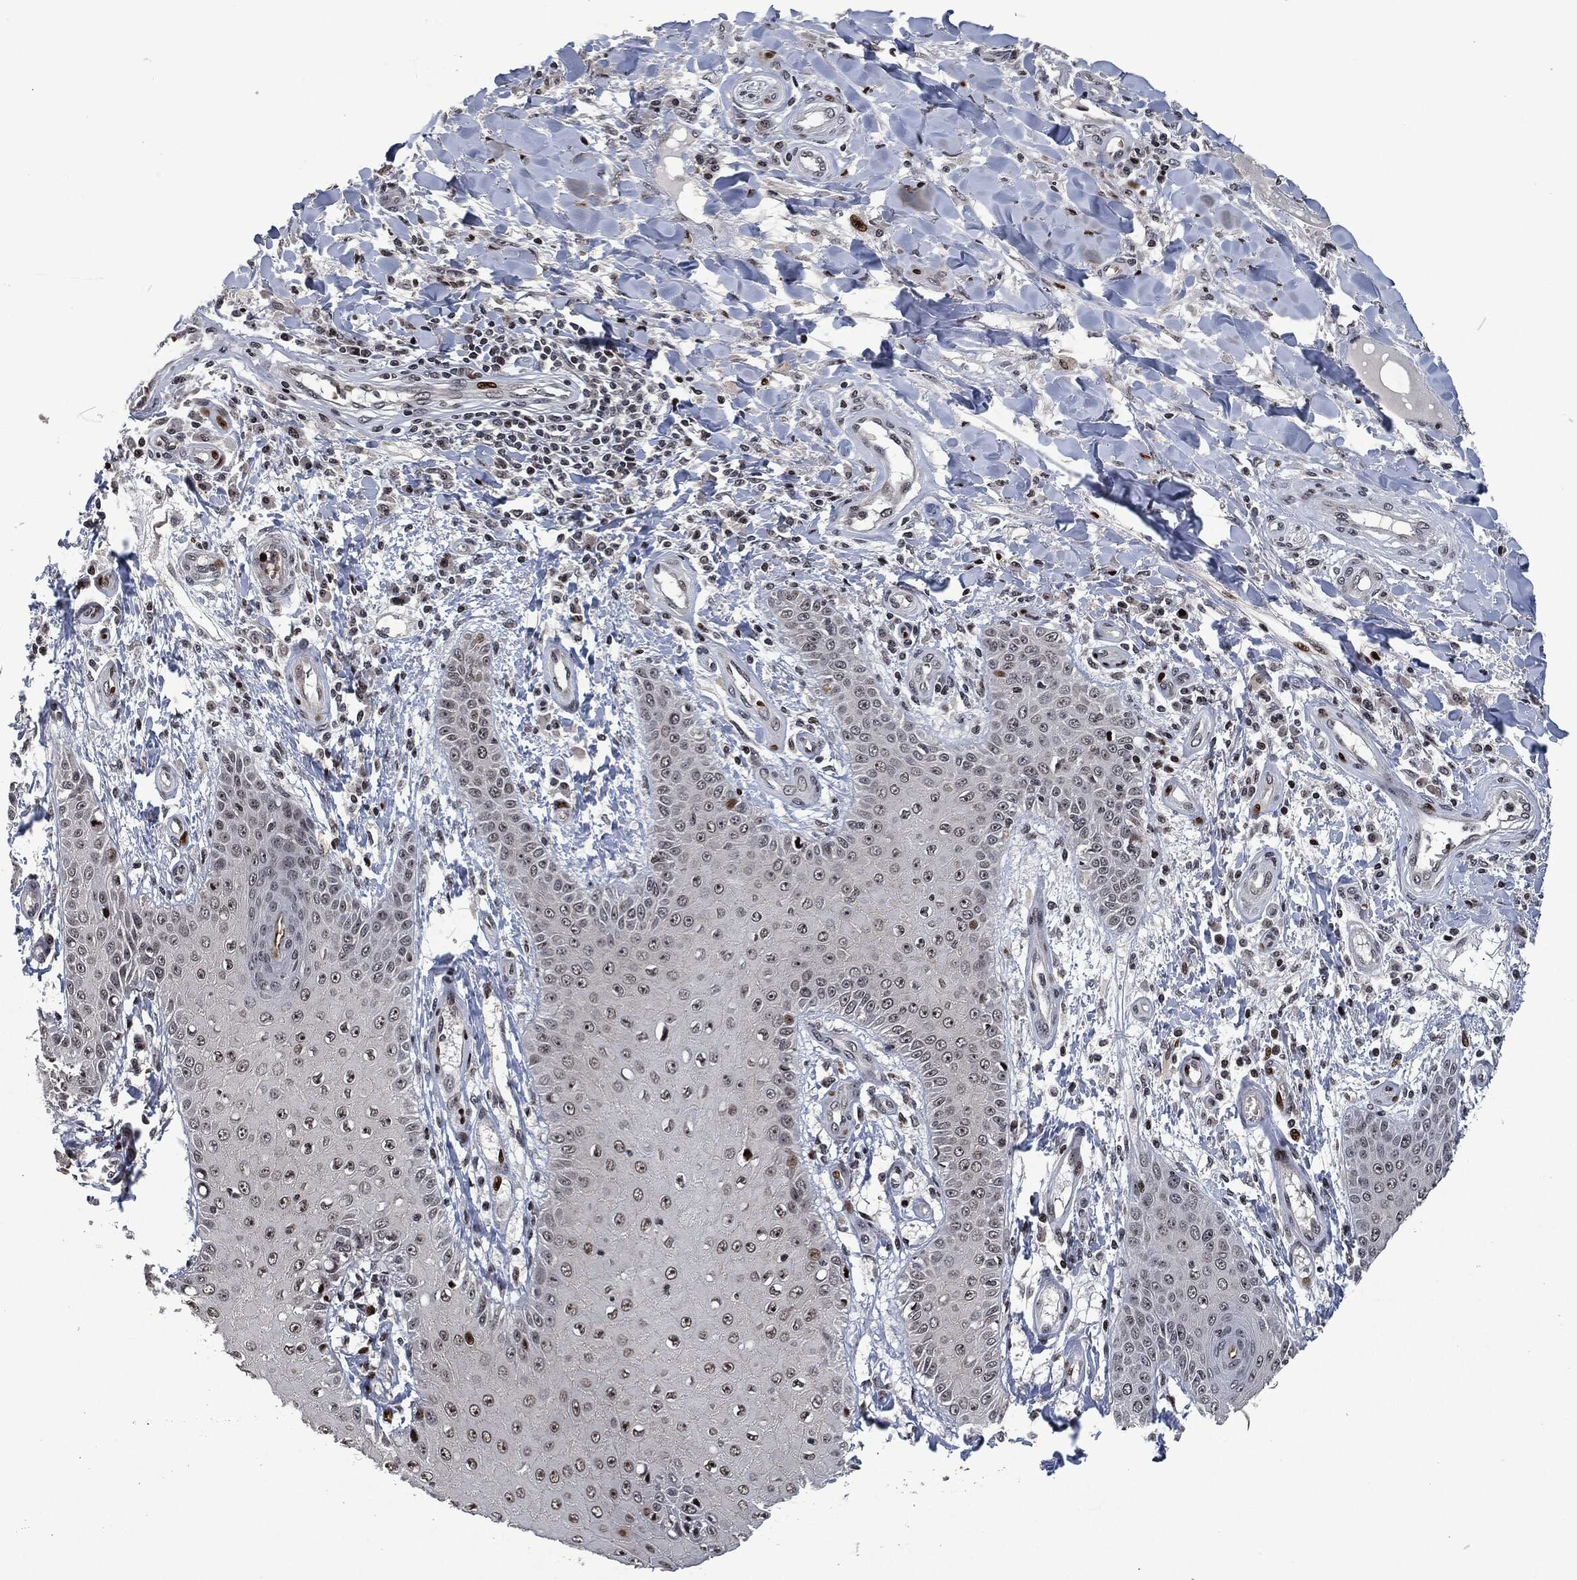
{"staining": {"intensity": "negative", "quantity": "none", "location": "none"}, "tissue": "skin cancer", "cell_type": "Tumor cells", "image_type": "cancer", "snomed": [{"axis": "morphology", "description": "Inflammation, NOS"}, {"axis": "morphology", "description": "Squamous cell carcinoma, NOS"}, {"axis": "topography", "description": "Skin"}], "caption": "A micrograph of human skin cancer (squamous cell carcinoma) is negative for staining in tumor cells.", "gene": "EGFR", "patient": {"sex": "male", "age": 70}}